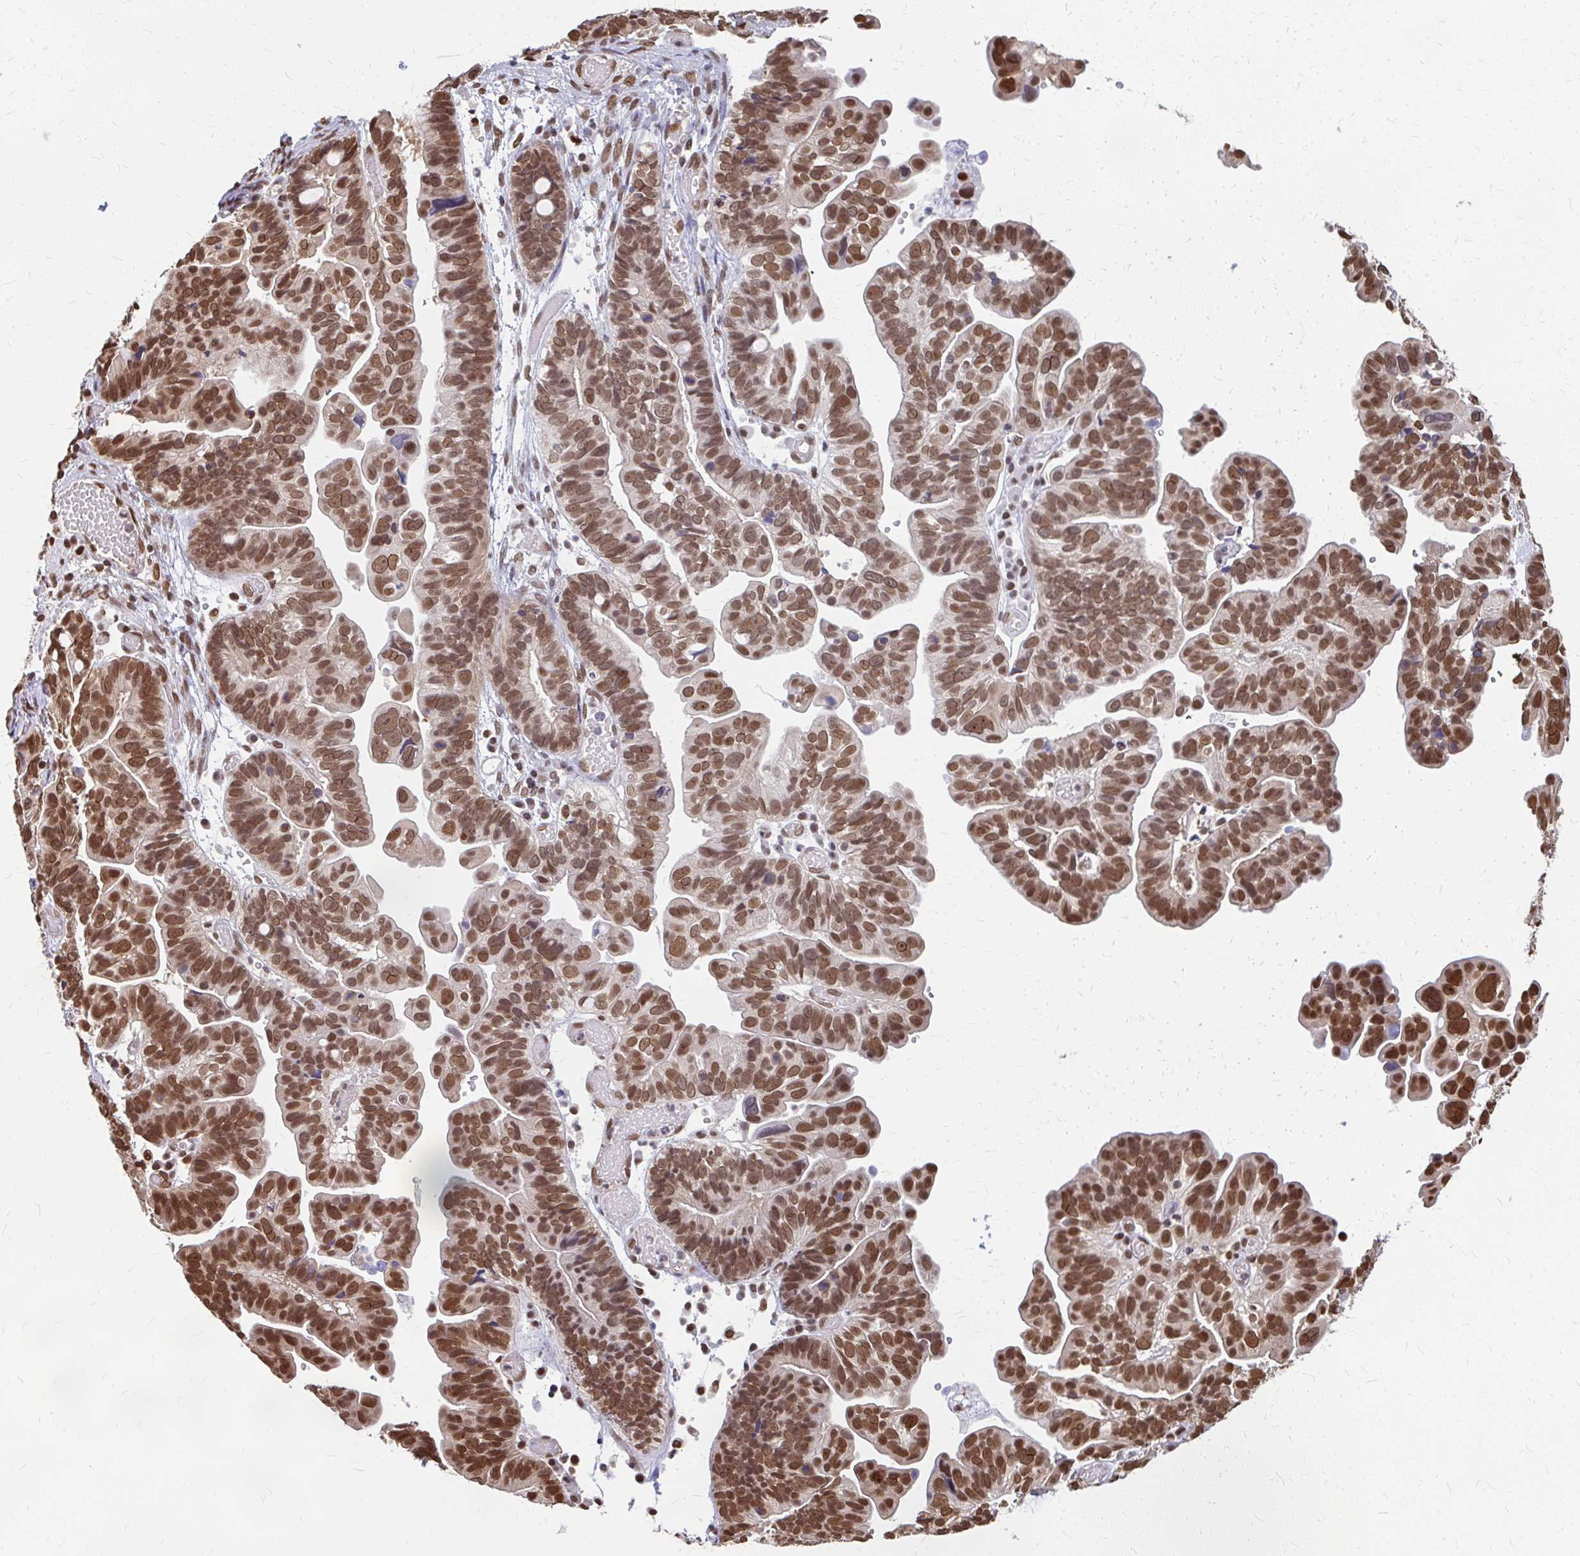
{"staining": {"intensity": "moderate", "quantity": ">75%", "location": "cytoplasmic/membranous,nuclear"}, "tissue": "ovarian cancer", "cell_type": "Tumor cells", "image_type": "cancer", "snomed": [{"axis": "morphology", "description": "Cystadenocarcinoma, serous, NOS"}, {"axis": "topography", "description": "Ovary"}], "caption": "IHC staining of serous cystadenocarcinoma (ovarian), which exhibits medium levels of moderate cytoplasmic/membranous and nuclear staining in approximately >75% of tumor cells indicating moderate cytoplasmic/membranous and nuclear protein expression. The staining was performed using DAB (3,3'-diaminobenzidine) (brown) for protein detection and nuclei were counterstained in hematoxylin (blue).", "gene": "XPO1", "patient": {"sex": "female", "age": 56}}